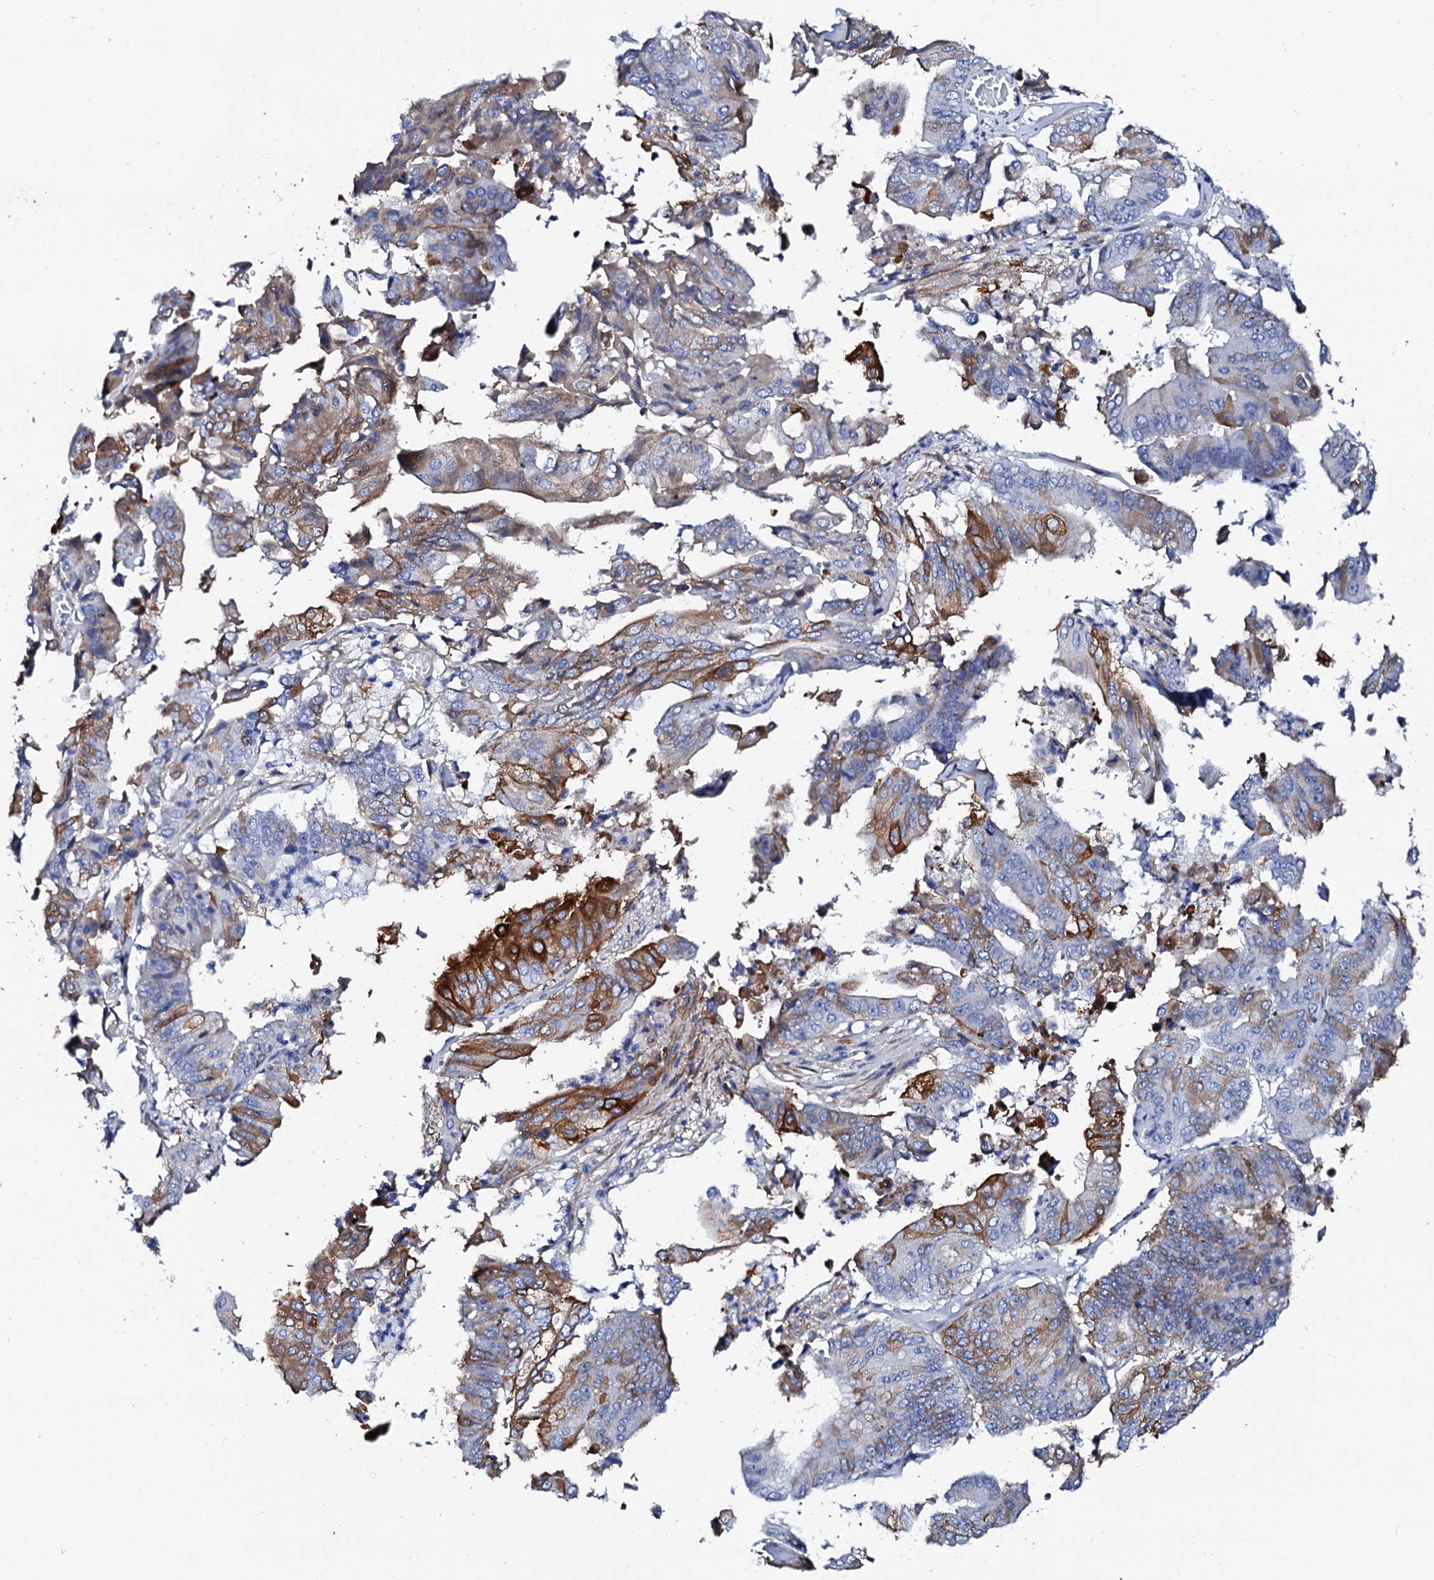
{"staining": {"intensity": "strong", "quantity": "<25%", "location": "cytoplasmic/membranous"}, "tissue": "pancreatic cancer", "cell_type": "Tumor cells", "image_type": "cancer", "snomed": [{"axis": "morphology", "description": "Adenocarcinoma, NOS"}, {"axis": "topography", "description": "Pancreas"}], "caption": "This is a micrograph of immunohistochemistry staining of pancreatic adenocarcinoma, which shows strong positivity in the cytoplasmic/membranous of tumor cells.", "gene": "GLB1L3", "patient": {"sex": "female", "age": 77}}